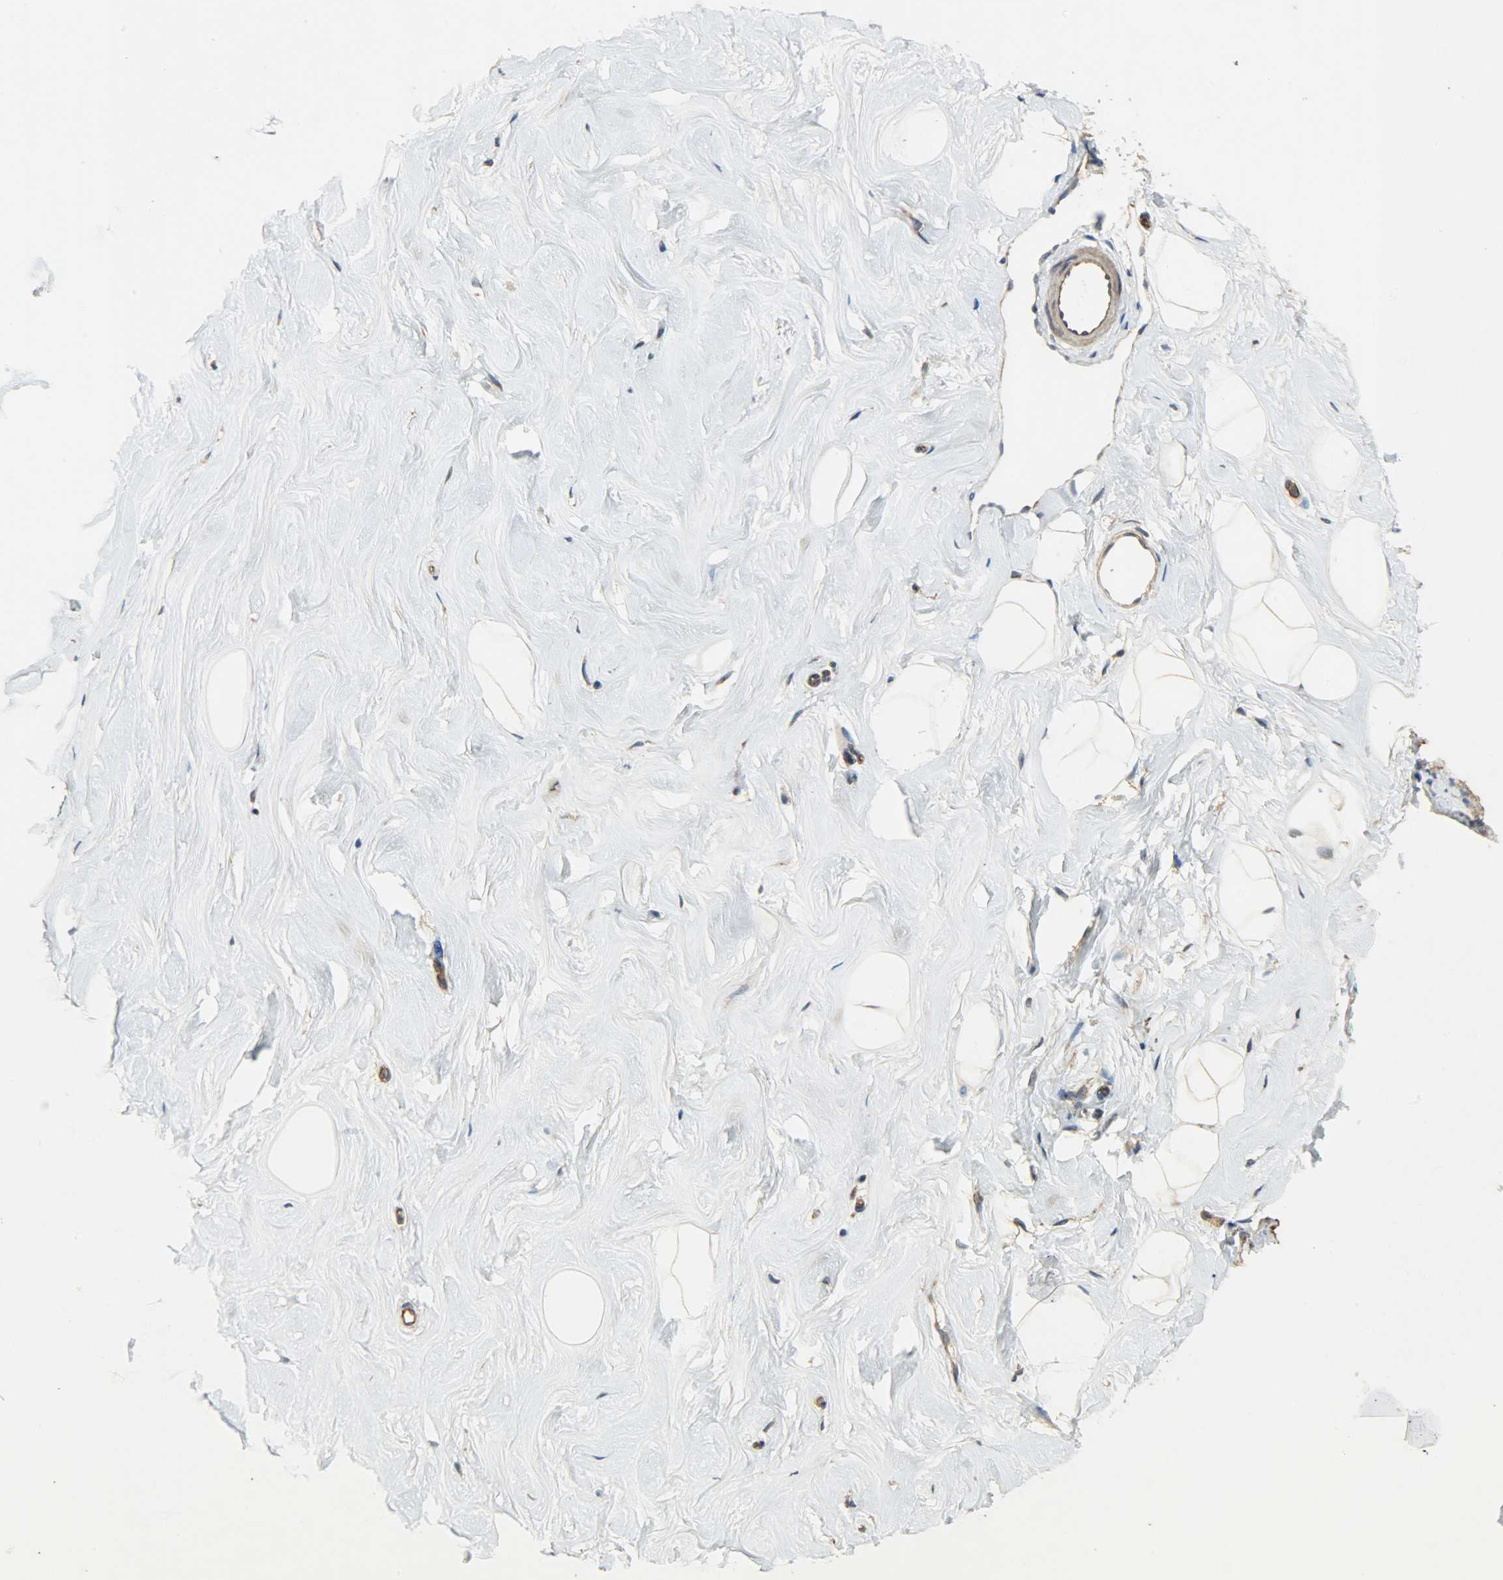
{"staining": {"intensity": "weak", "quantity": ">75%", "location": "cytoplasmic/membranous"}, "tissue": "breast", "cell_type": "Adipocytes", "image_type": "normal", "snomed": [{"axis": "morphology", "description": "Normal tissue, NOS"}, {"axis": "topography", "description": "Breast"}], "caption": "This micrograph shows unremarkable breast stained with IHC to label a protein in brown. The cytoplasmic/membranous of adipocytes show weak positivity for the protein. Nuclei are counter-stained blue.", "gene": "KIAA1217", "patient": {"sex": "female", "age": 23}}